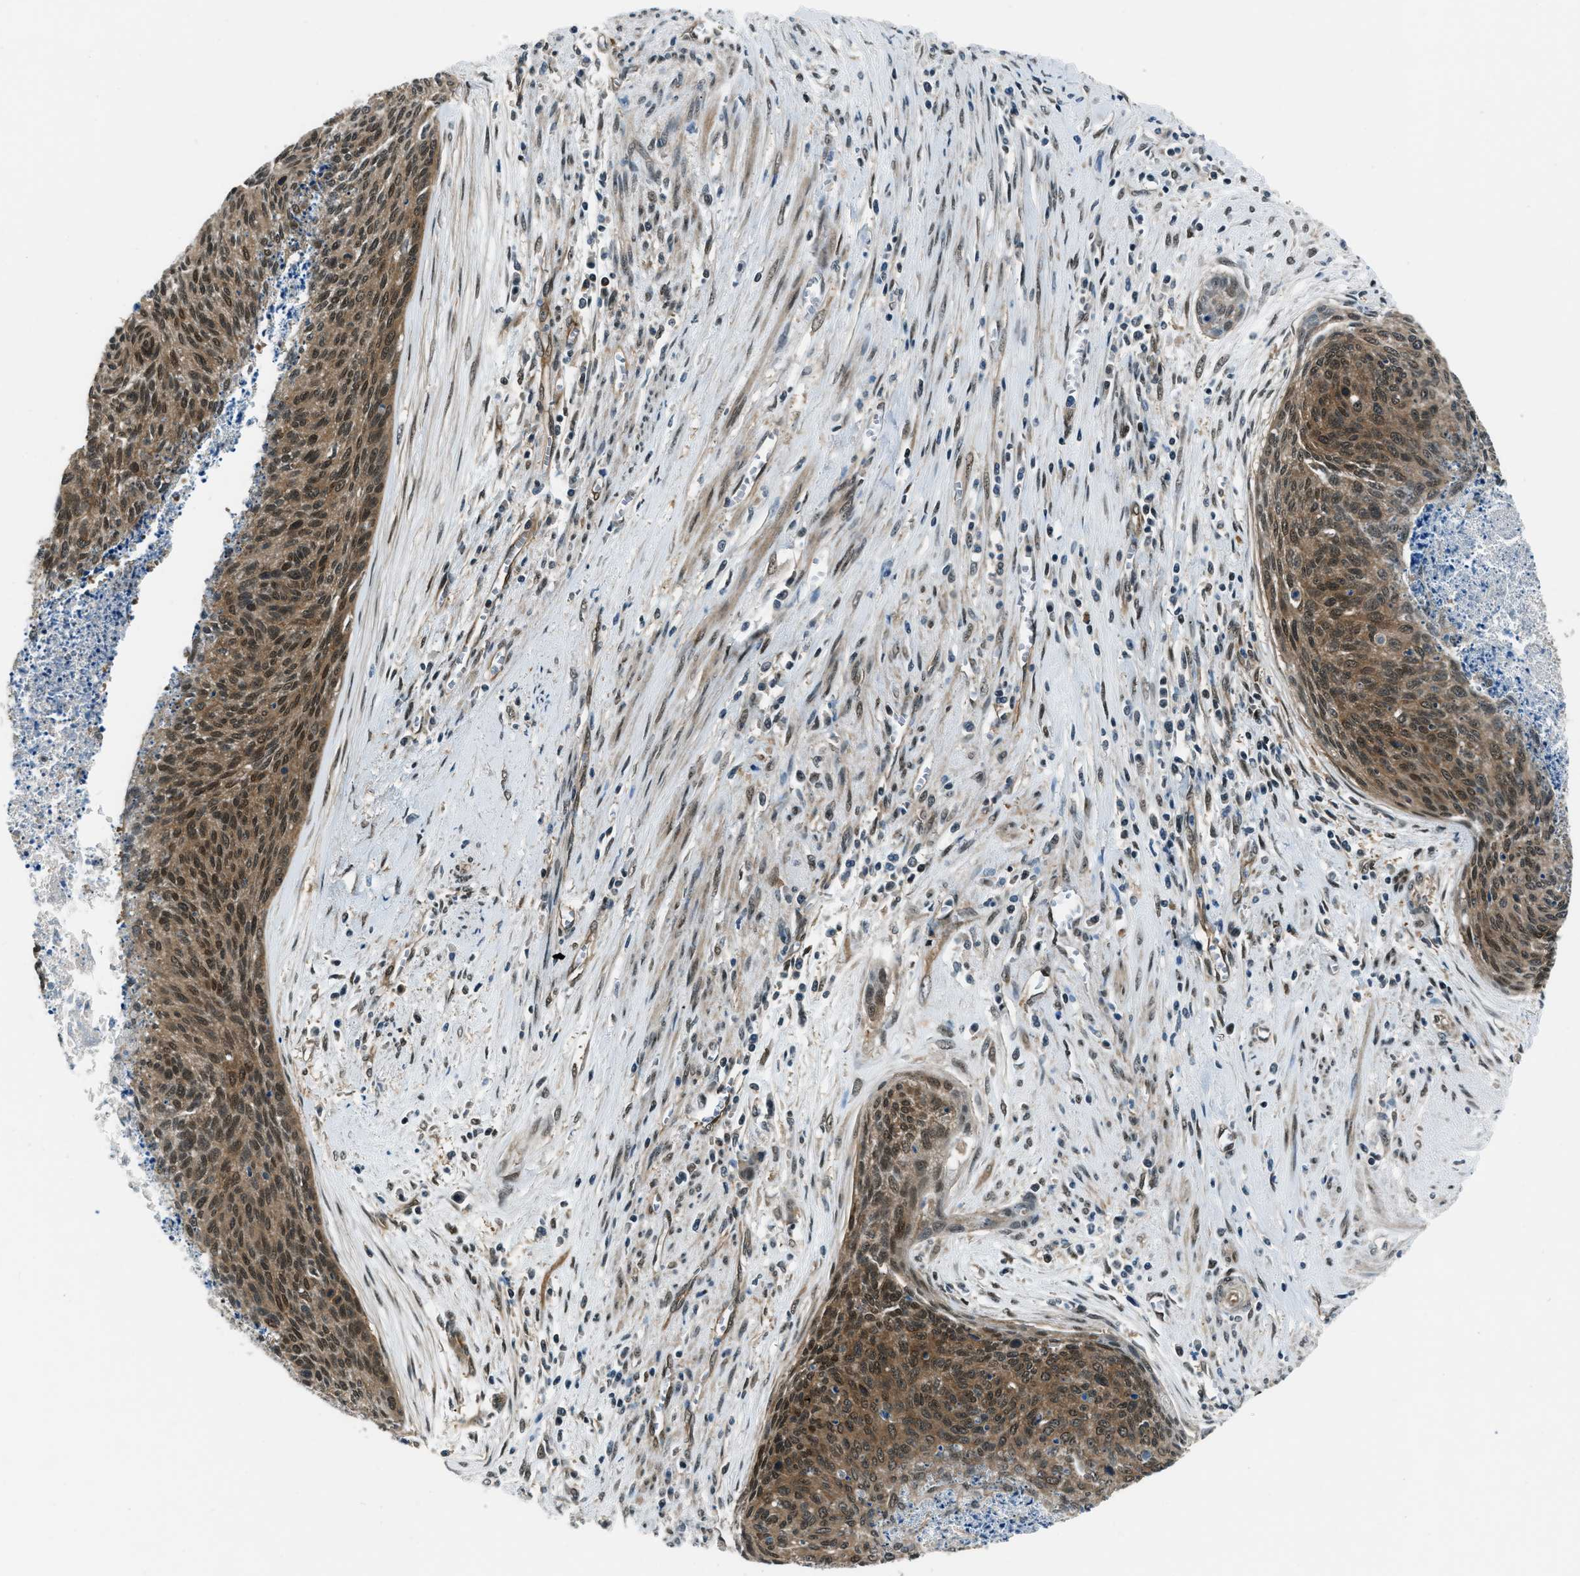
{"staining": {"intensity": "moderate", "quantity": ">75%", "location": "cytoplasmic/membranous,nuclear"}, "tissue": "cervical cancer", "cell_type": "Tumor cells", "image_type": "cancer", "snomed": [{"axis": "morphology", "description": "Squamous cell carcinoma, NOS"}, {"axis": "topography", "description": "Cervix"}], "caption": "Immunohistochemistry (IHC) of human cervical squamous cell carcinoma displays medium levels of moderate cytoplasmic/membranous and nuclear positivity in approximately >75% of tumor cells.", "gene": "NUDCD3", "patient": {"sex": "female", "age": 55}}